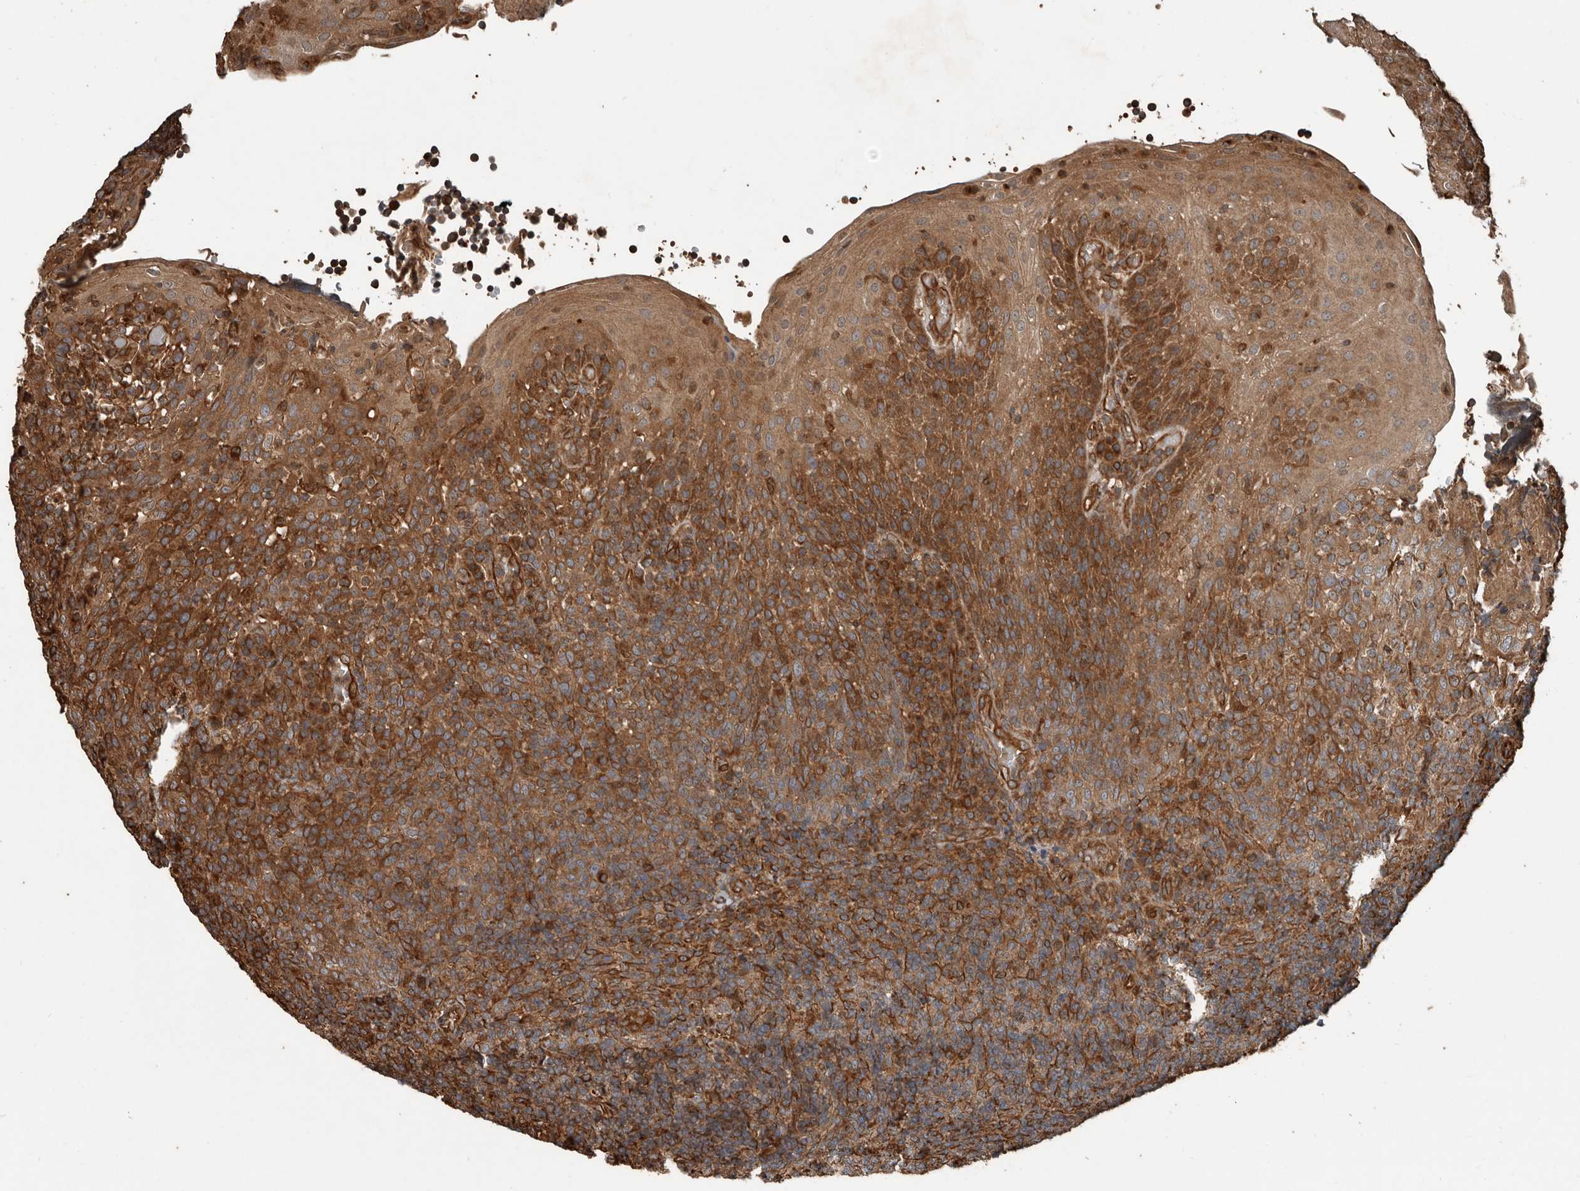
{"staining": {"intensity": "moderate", "quantity": ">75%", "location": "cytoplasmic/membranous"}, "tissue": "tonsil", "cell_type": "Germinal center cells", "image_type": "normal", "snomed": [{"axis": "morphology", "description": "Normal tissue, NOS"}, {"axis": "topography", "description": "Tonsil"}], "caption": "Immunohistochemistry image of benign tonsil: human tonsil stained using immunohistochemistry demonstrates medium levels of moderate protein expression localized specifically in the cytoplasmic/membranous of germinal center cells, appearing as a cytoplasmic/membranous brown color.", "gene": "YOD1", "patient": {"sex": "female", "age": 19}}